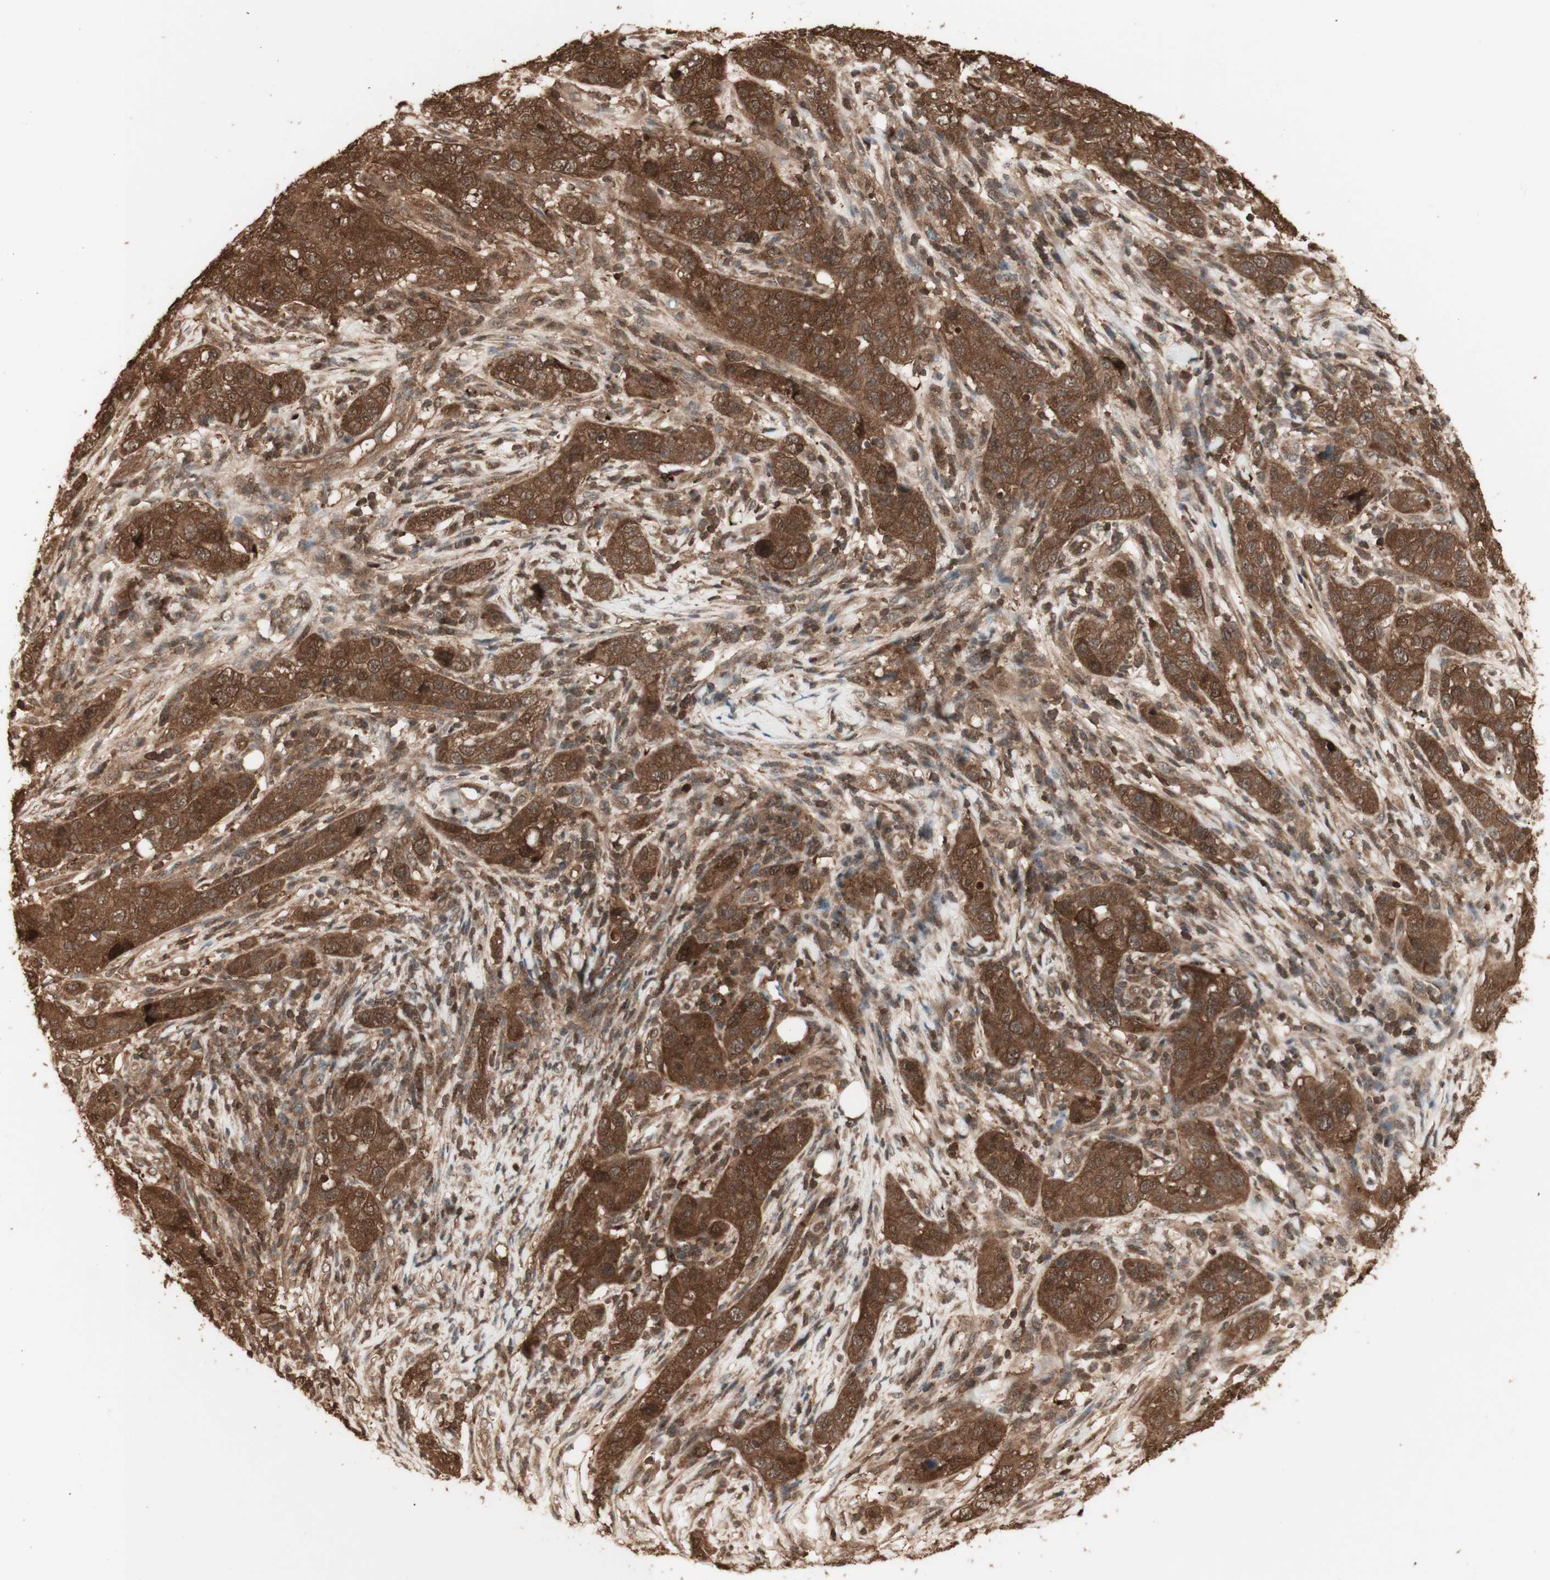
{"staining": {"intensity": "strong", "quantity": ">75%", "location": "cytoplasmic/membranous,nuclear"}, "tissue": "skin cancer", "cell_type": "Tumor cells", "image_type": "cancer", "snomed": [{"axis": "morphology", "description": "Squamous cell carcinoma, NOS"}, {"axis": "topography", "description": "Skin"}], "caption": "Approximately >75% of tumor cells in human squamous cell carcinoma (skin) show strong cytoplasmic/membranous and nuclear protein staining as visualized by brown immunohistochemical staining.", "gene": "YWHAB", "patient": {"sex": "female", "age": 88}}